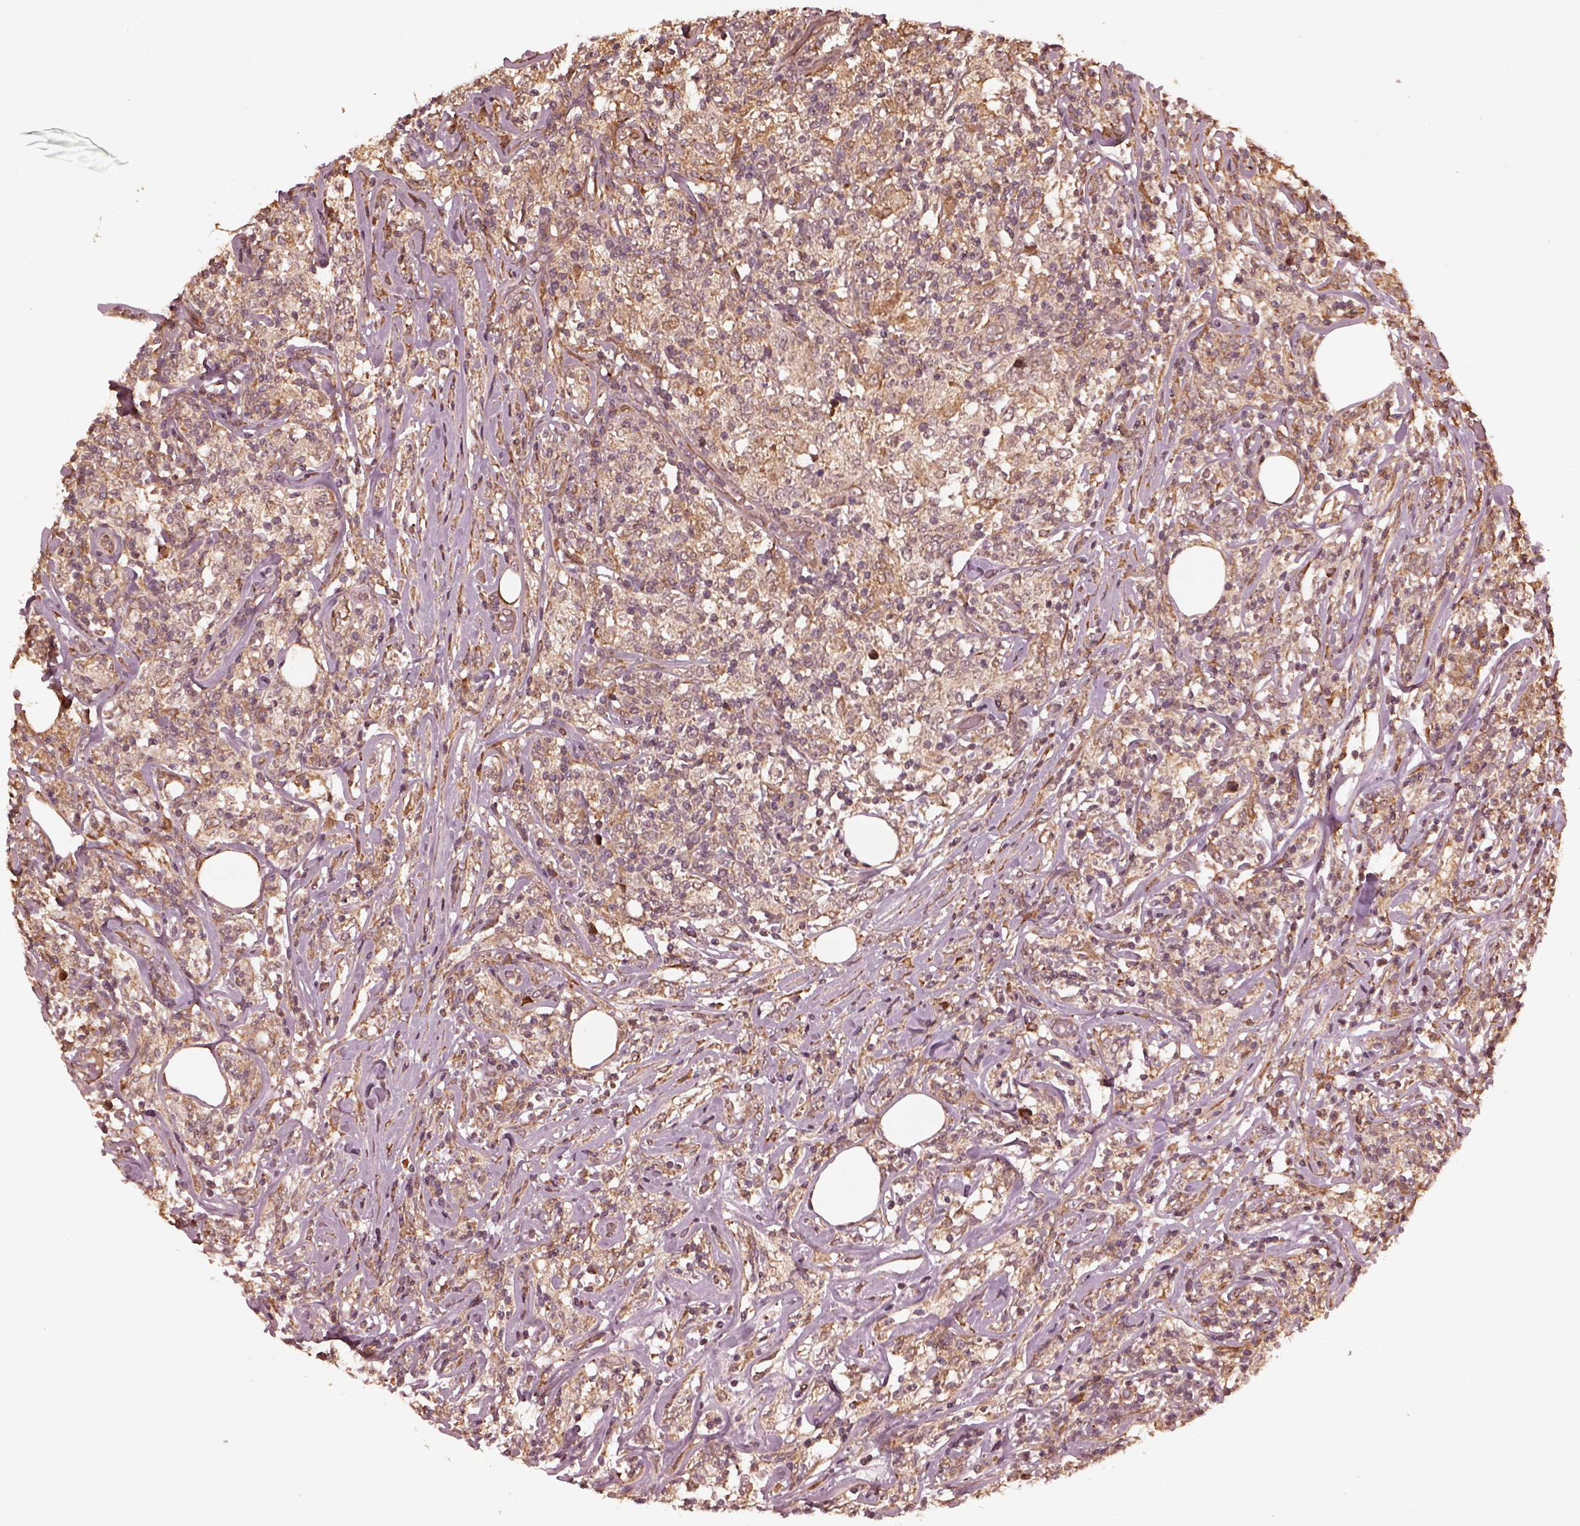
{"staining": {"intensity": "weak", "quantity": ">75%", "location": "cytoplasmic/membranous"}, "tissue": "lymphoma", "cell_type": "Tumor cells", "image_type": "cancer", "snomed": [{"axis": "morphology", "description": "Malignant lymphoma, non-Hodgkin's type, High grade"}, {"axis": "topography", "description": "Lymph node"}], "caption": "Weak cytoplasmic/membranous protein expression is present in approximately >75% of tumor cells in lymphoma.", "gene": "ZNF292", "patient": {"sex": "female", "age": 84}}